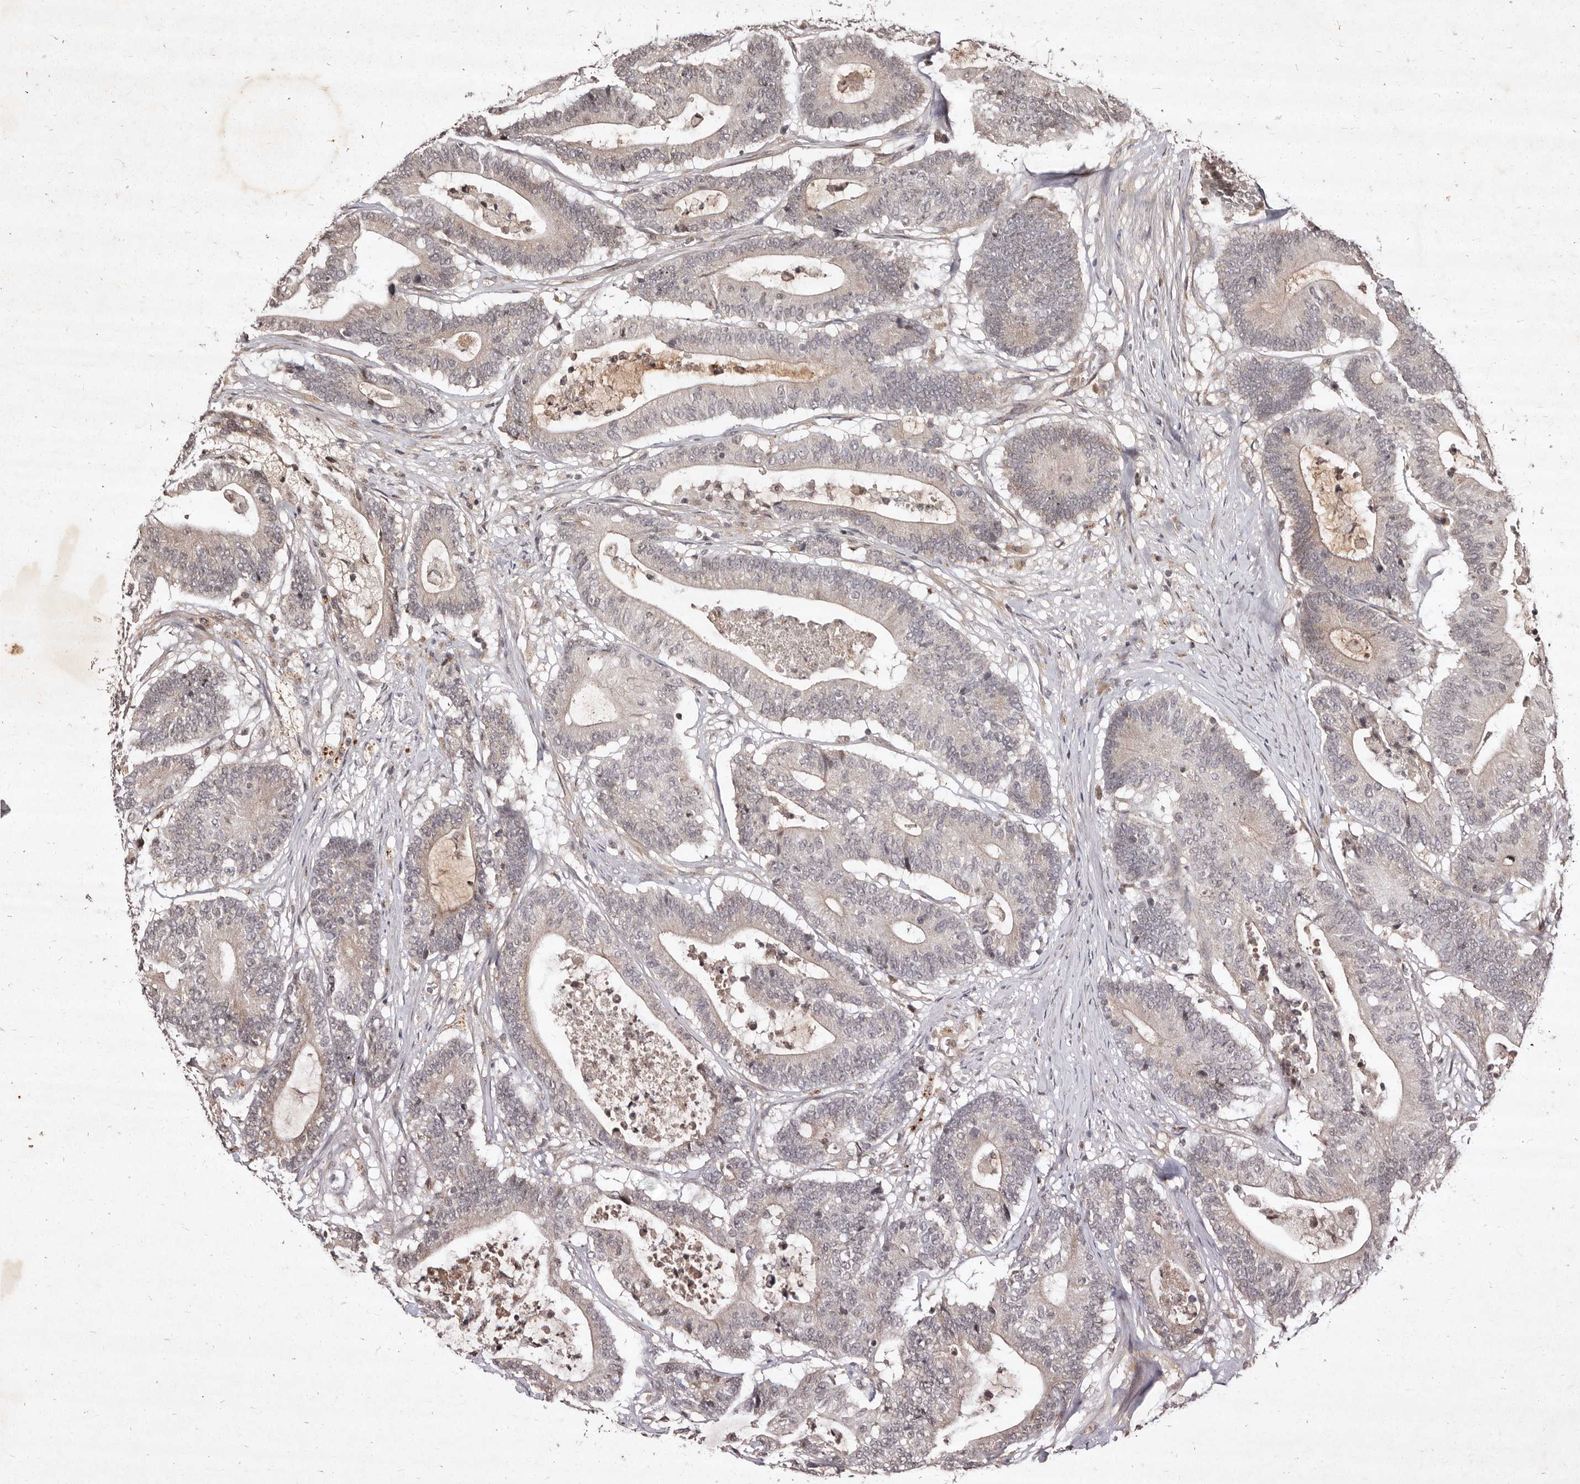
{"staining": {"intensity": "negative", "quantity": "none", "location": "none"}, "tissue": "colorectal cancer", "cell_type": "Tumor cells", "image_type": "cancer", "snomed": [{"axis": "morphology", "description": "Adenocarcinoma, NOS"}, {"axis": "topography", "description": "Colon"}], "caption": "An image of colorectal cancer stained for a protein reveals no brown staining in tumor cells.", "gene": "LCORL", "patient": {"sex": "female", "age": 84}}